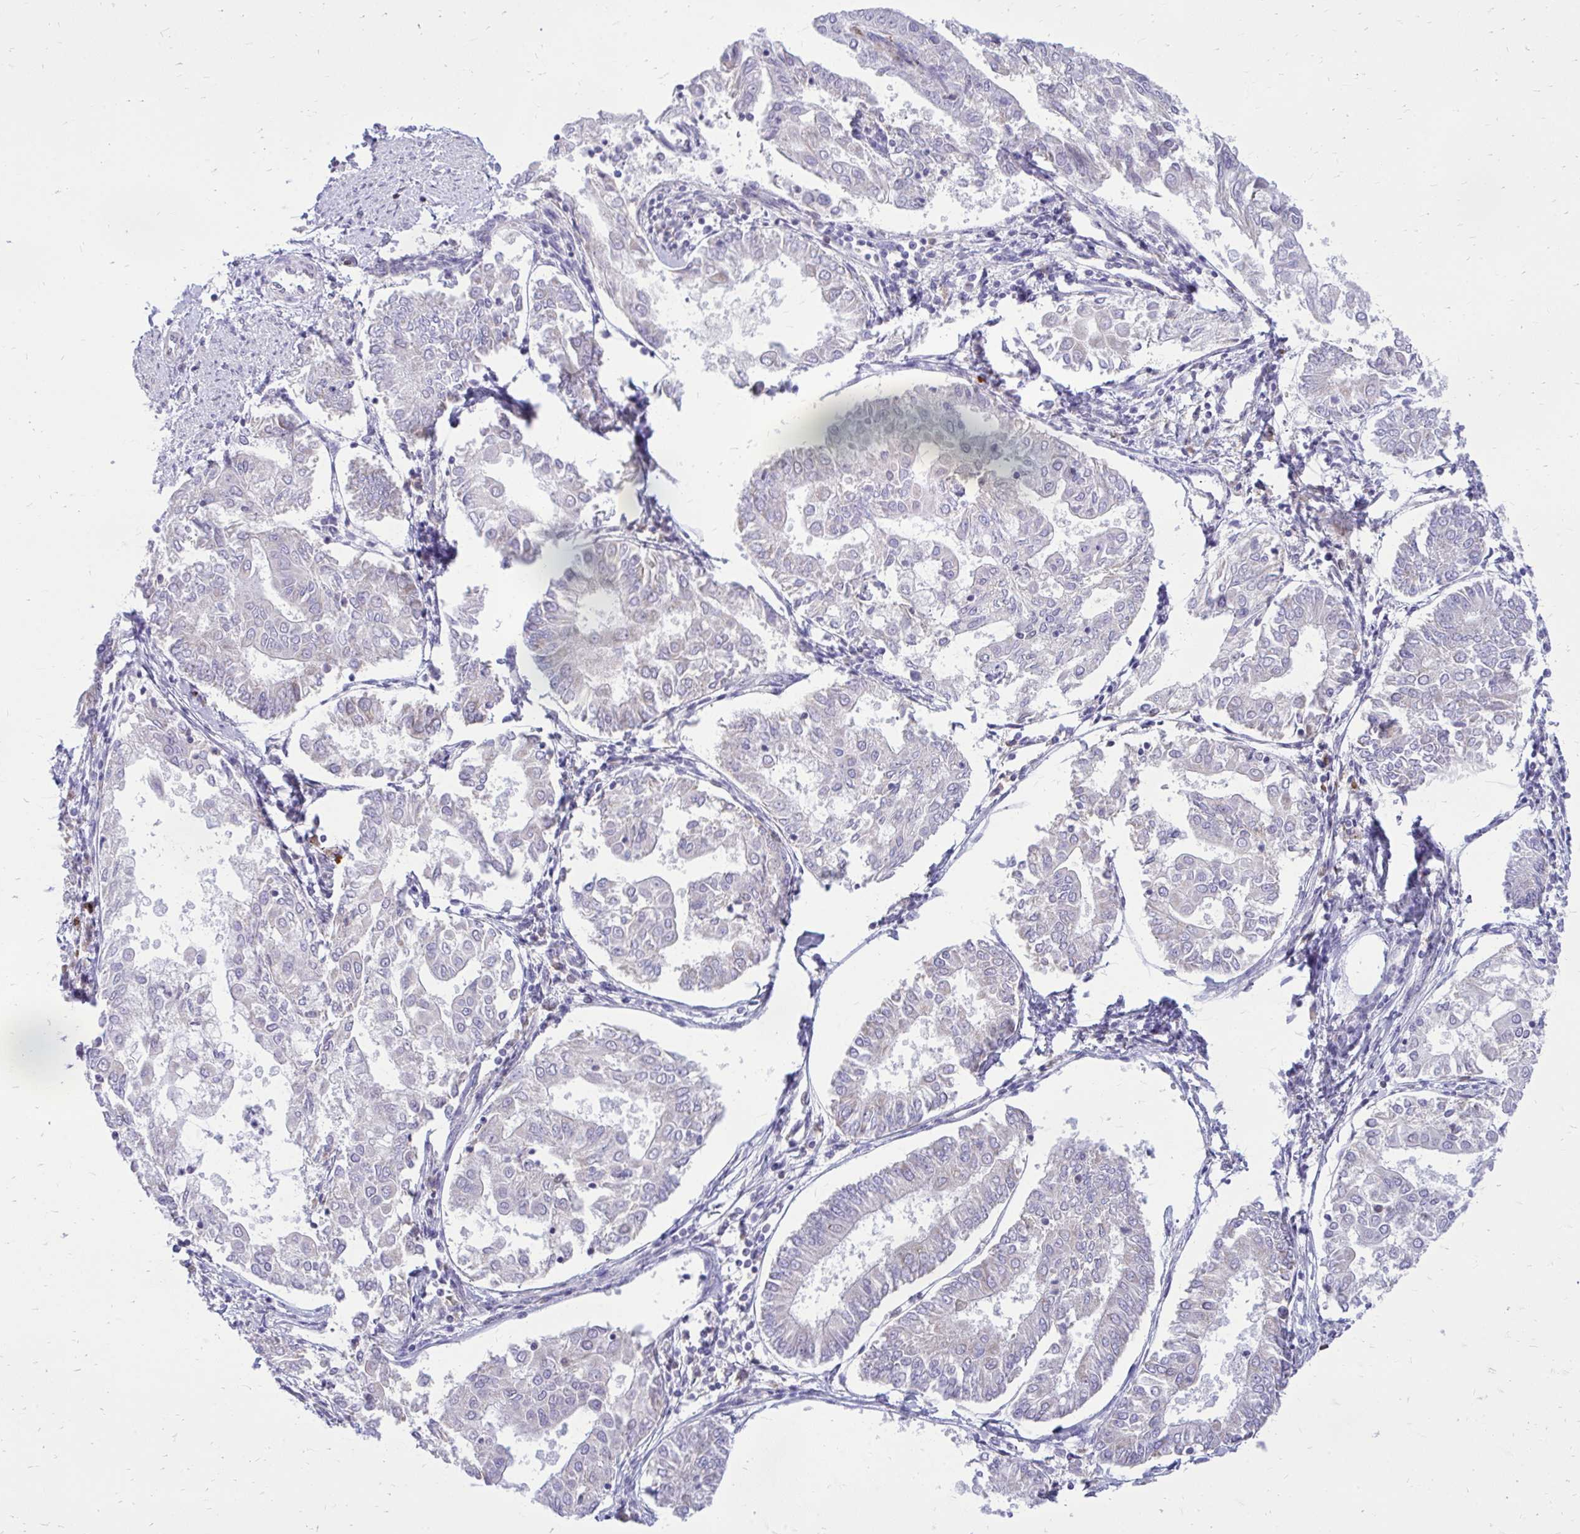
{"staining": {"intensity": "negative", "quantity": "none", "location": "none"}, "tissue": "endometrial cancer", "cell_type": "Tumor cells", "image_type": "cancer", "snomed": [{"axis": "morphology", "description": "Adenocarcinoma, NOS"}, {"axis": "topography", "description": "Endometrium"}], "caption": "DAB (3,3'-diaminobenzidine) immunohistochemical staining of human endometrial adenocarcinoma exhibits no significant expression in tumor cells. The staining is performed using DAB brown chromogen with nuclei counter-stained in using hematoxylin.", "gene": "RPS6KA2", "patient": {"sex": "female", "age": 68}}